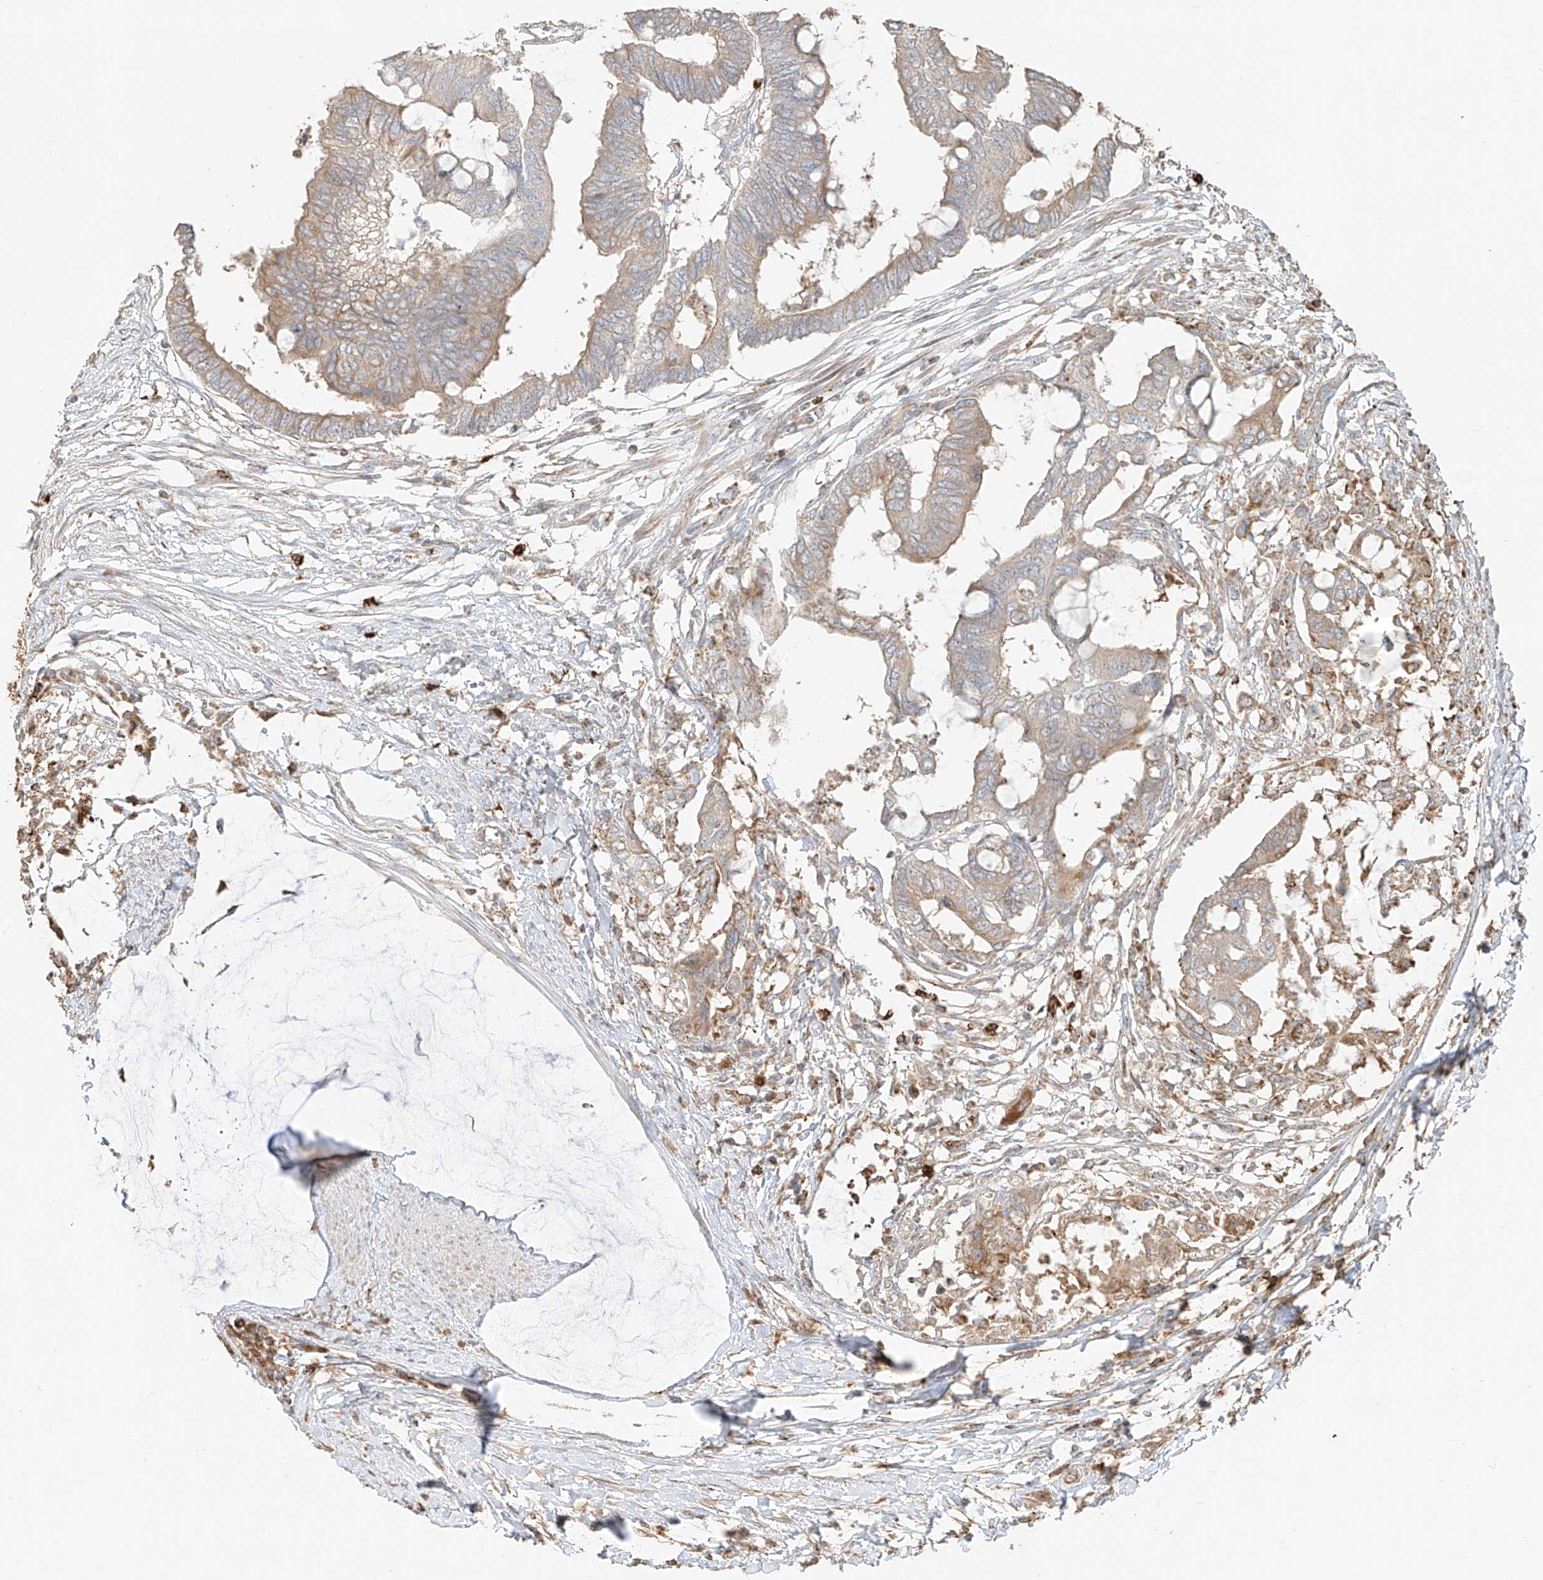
{"staining": {"intensity": "weak", "quantity": ">75%", "location": "cytoplasmic/membranous"}, "tissue": "colorectal cancer", "cell_type": "Tumor cells", "image_type": "cancer", "snomed": [{"axis": "morphology", "description": "Normal tissue, NOS"}, {"axis": "morphology", "description": "Adenocarcinoma, NOS"}, {"axis": "topography", "description": "Rectum"}, {"axis": "topography", "description": "Peripheral nerve tissue"}], "caption": "There is low levels of weak cytoplasmic/membranous positivity in tumor cells of adenocarcinoma (colorectal), as demonstrated by immunohistochemical staining (brown color).", "gene": "EFNB1", "patient": {"sex": "male", "age": 92}}